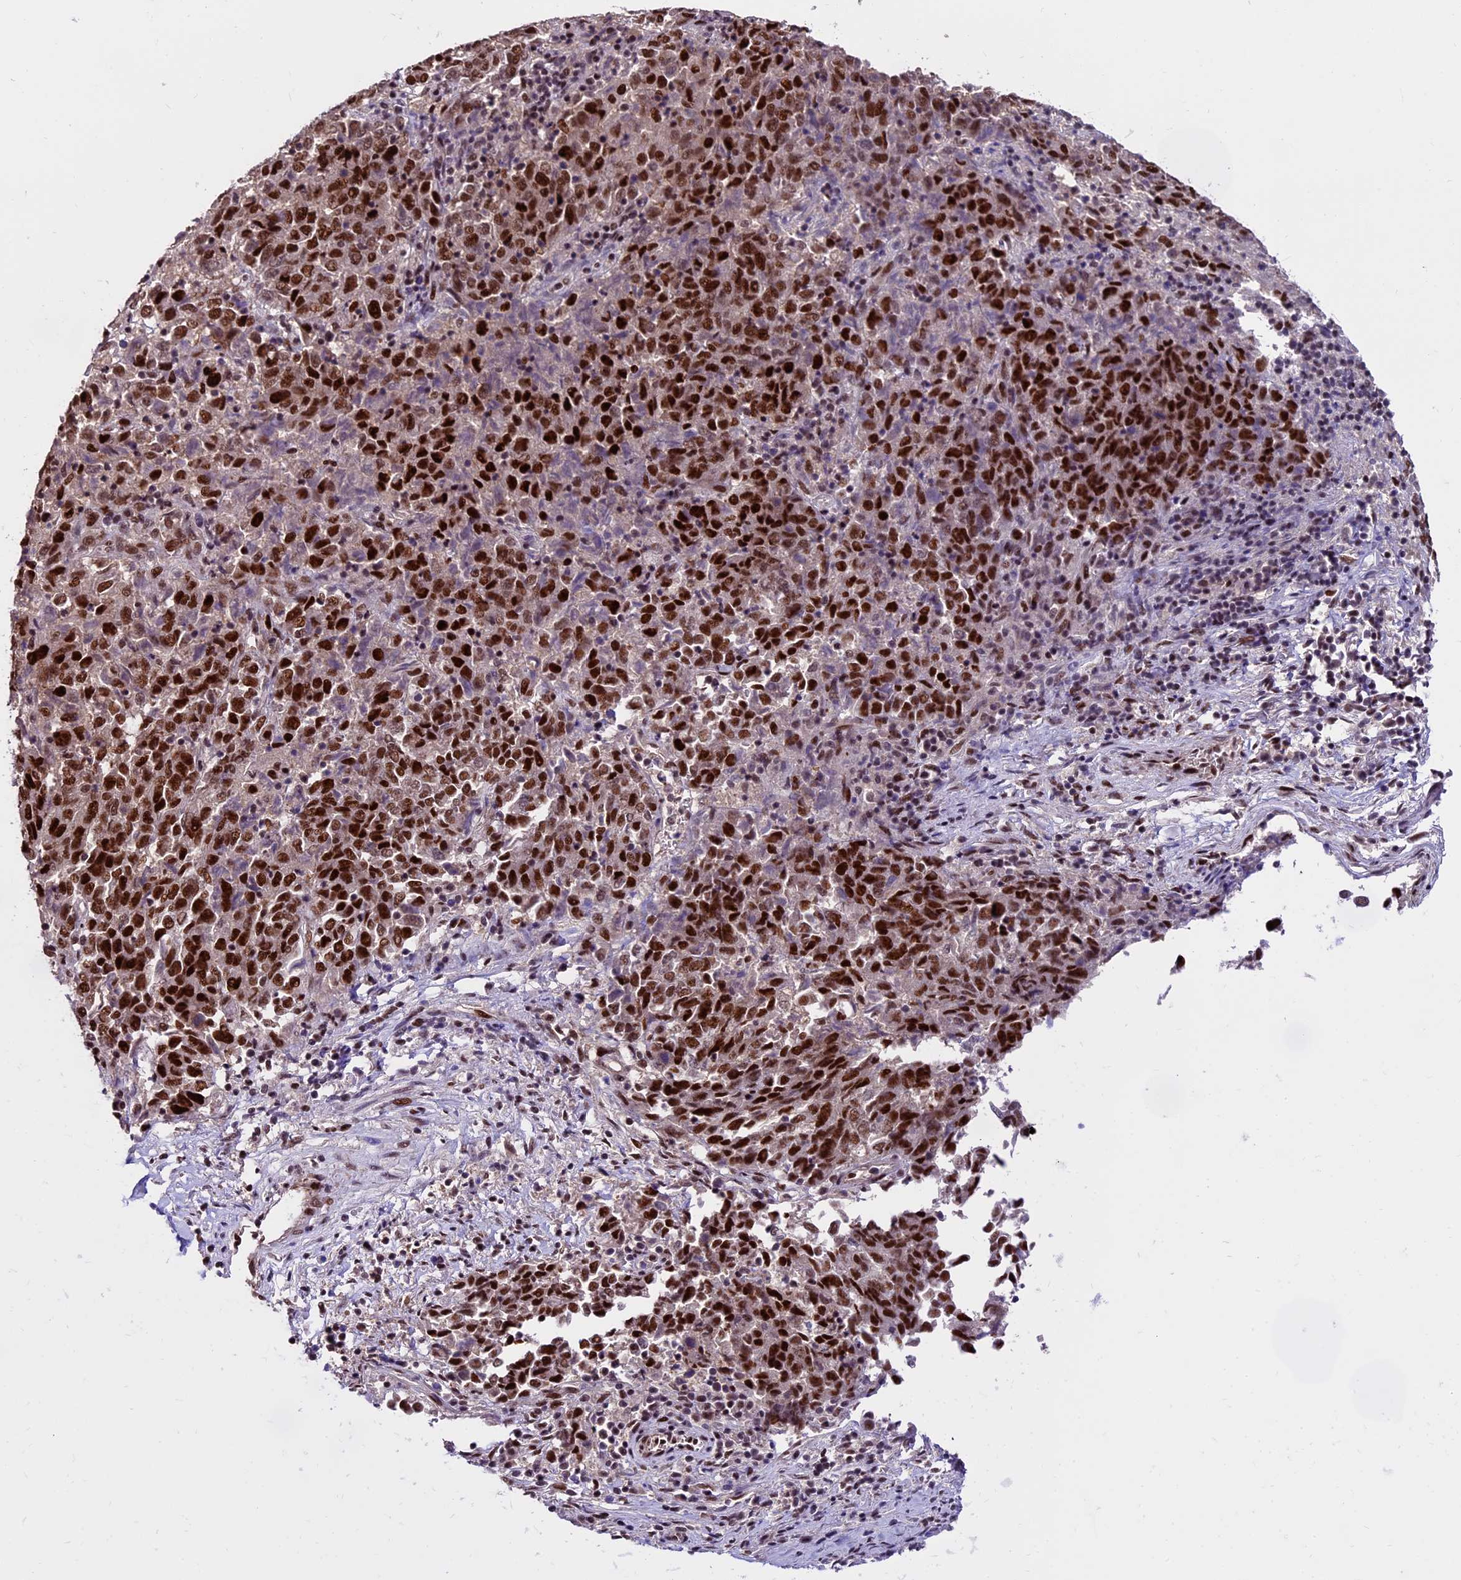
{"staining": {"intensity": "strong", "quantity": ">75%", "location": "nuclear"}, "tissue": "endometrial cancer", "cell_type": "Tumor cells", "image_type": "cancer", "snomed": [{"axis": "morphology", "description": "Adenocarcinoma, NOS"}, {"axis": "topography", "description": "Endometrium"}], "caption": "Immunohistochemical staining of human endometrial adenocarcinoma displays high levels of strong nuclear protein expression in approximately >75% of tumor cells.", "gene": "TCP11L2", "patient": {"sex": "female", "age": 80}}